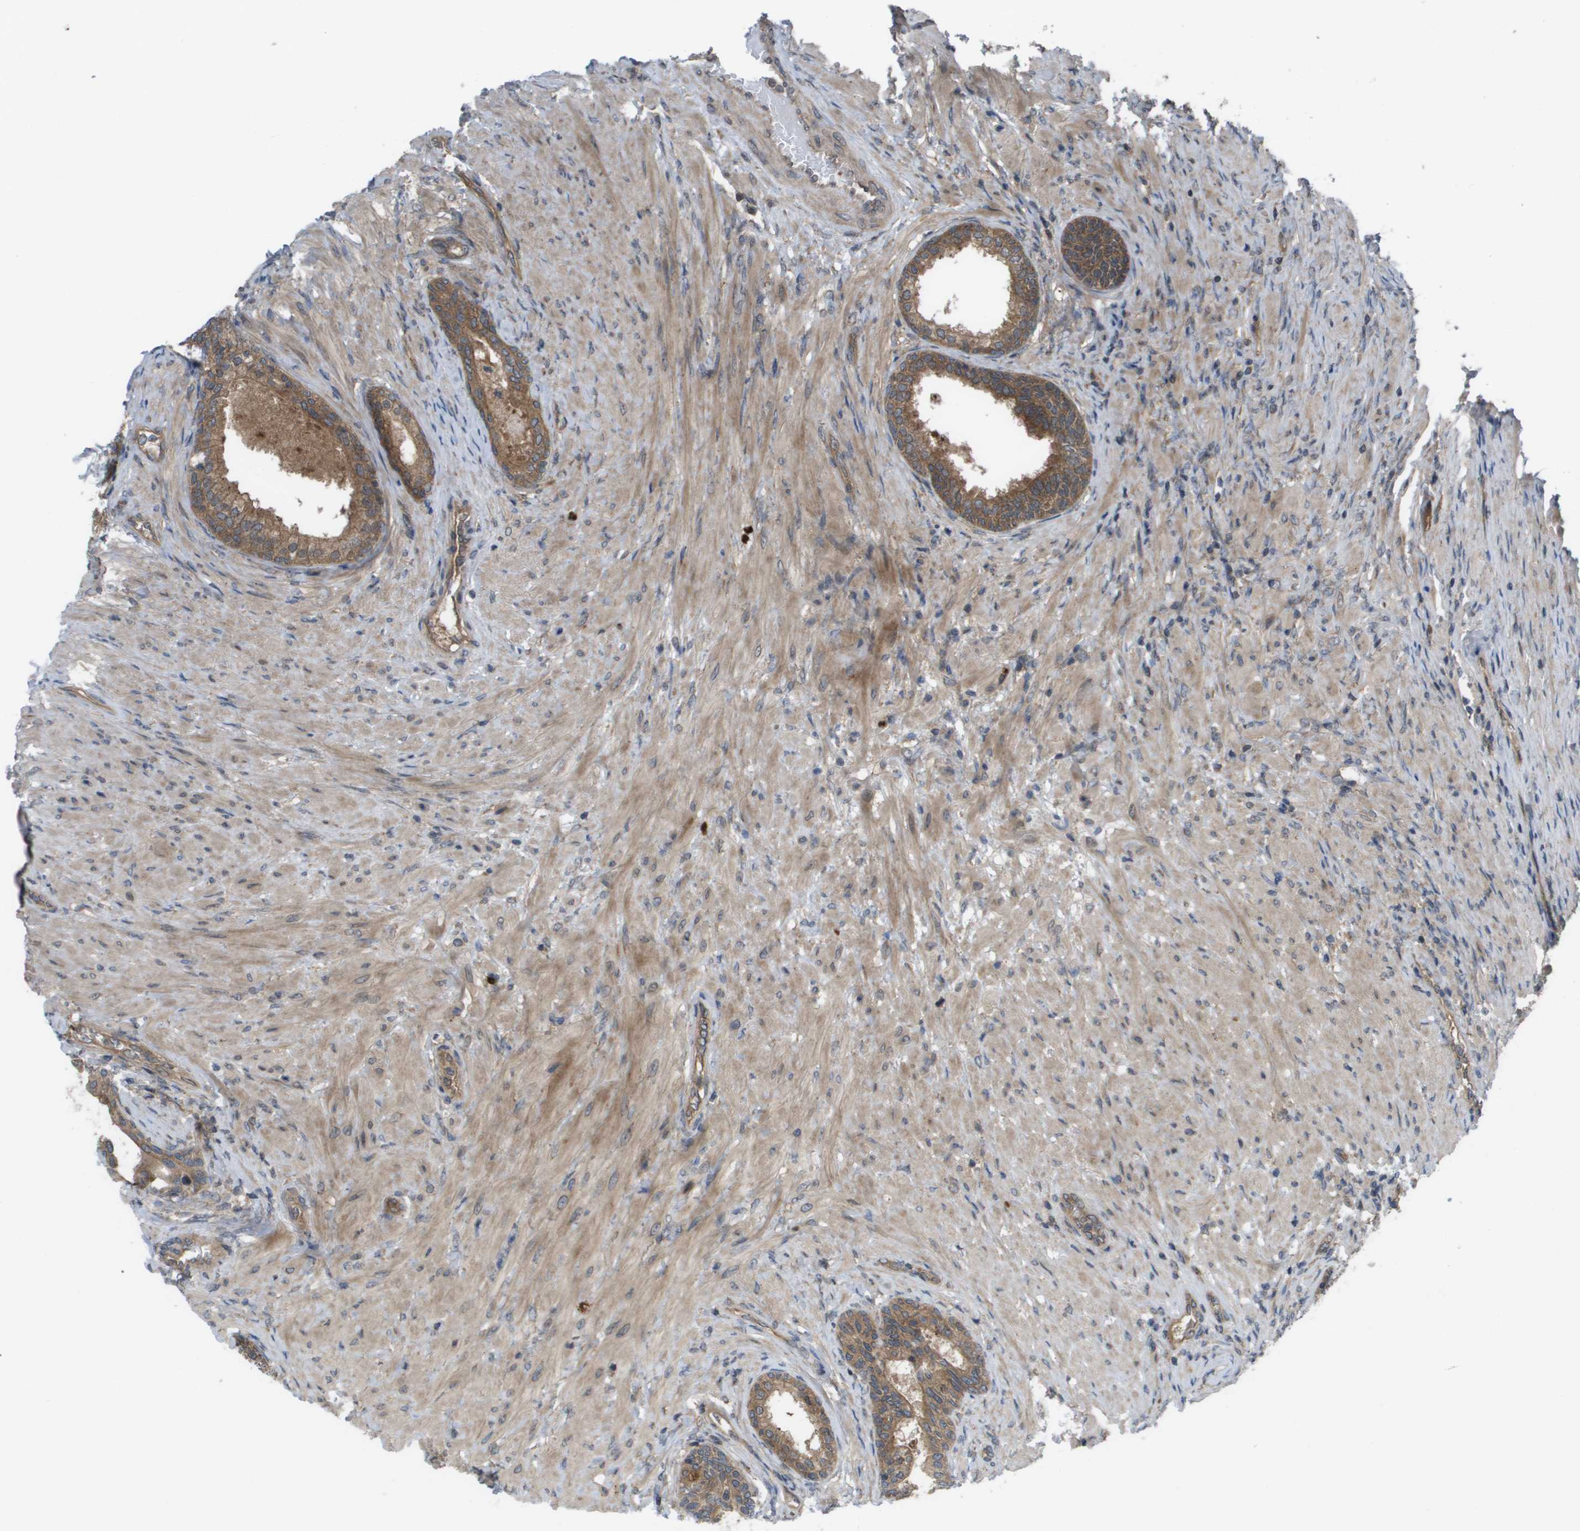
{"staining": {"intensity": "strong", "quantity": ">75%", "location": "cytoplasmic/membranous"}, "tissue": "prostate", "cell_type": "Glandular cells", "image_type": "normal", "snomed": [{"axis": "morphology", "description": "Normal tissue, NOS"}, {"axis": "topography", "description": "Prostate"}], "caption": "An image of prostate stained for a protein reveals strong cytoplasmic/membranous brown staining in glandular cells. The protein of interest is shown in brown color, while the nuclei are stained blue.", "gene": "CTPS2", "patient": {"sex": "male", "age": 76}}